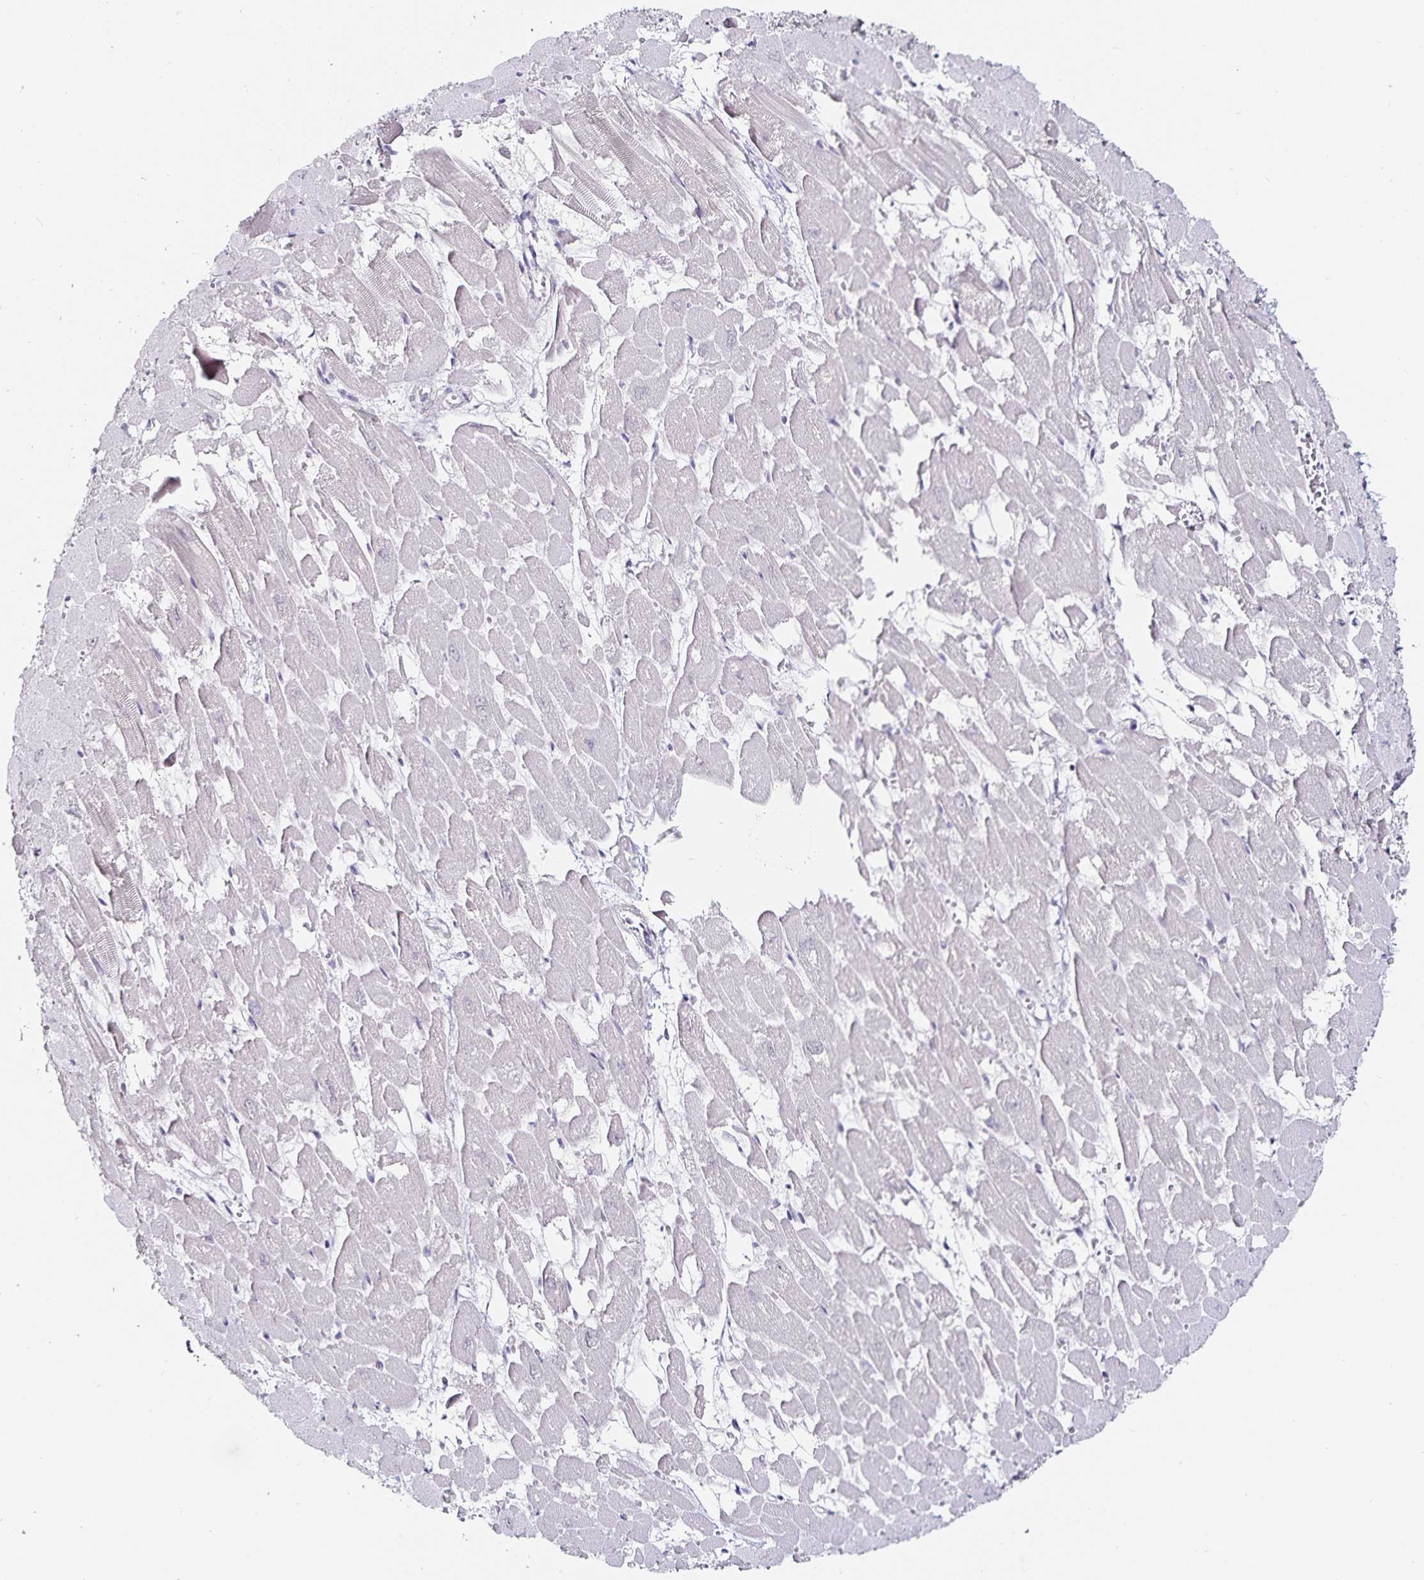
{"staining": {"intensity": "negative", "quantity": "none", "location": "none"}, "tissue": "heart muscle", "cell_type": "Cardiomyocytes", "image_type": "normal", "snomed": [{"axis": "morphology", "description": "Normal tissue, NOS"}, {"axis": "topography", "description": "Heart"}], "caption": "Cardiomyocytes show no significant protein expression in benign heart muscle. (Brightfield microscopy of DAB (3,3'-diaminobenzidine) immunohistochemistry (IHC) at high magnification).", "gene": "ANLN", "patient": {"sex": "female", "age": 52}}